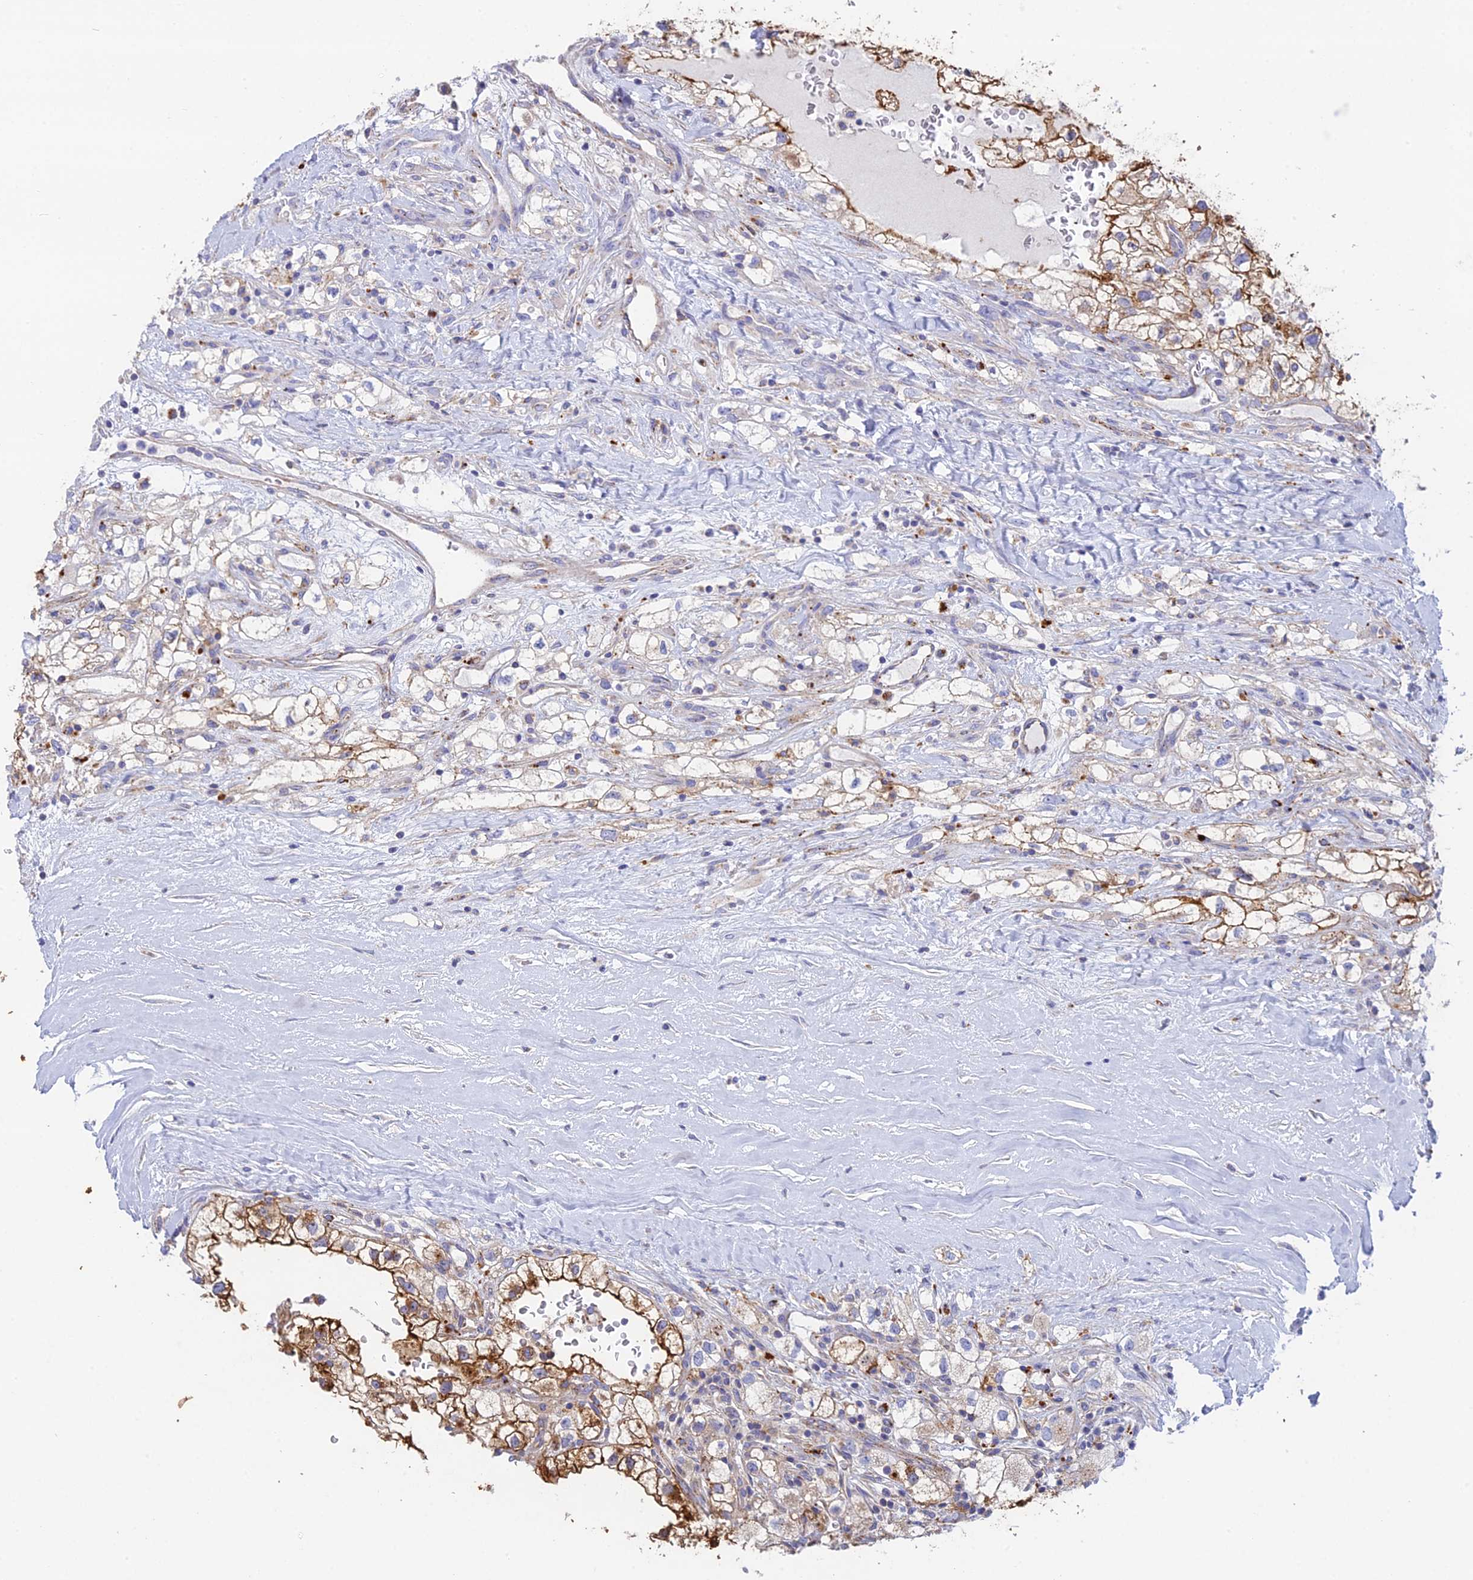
{"staining": {"intensity": "strong", "quantity": "25%-75%", "location": "cytoplasmic/membranous"}, "tissue": "renal cancer", "cell_type": "Tumor cells", "image_type": "cancer", "snomed": [{"axis": "morphology", "description": "Adenocarcinoma, NOS"}, {"axis": "topography", "description": "Kidney"}], "caption": "The image exhibits staining of renal cancer, revealing strong cytoplasmic/membranous protein expression (brown color) within tumor cells.", "gene": "WDR6", "patient": {"sex": "male", "age": 59}}